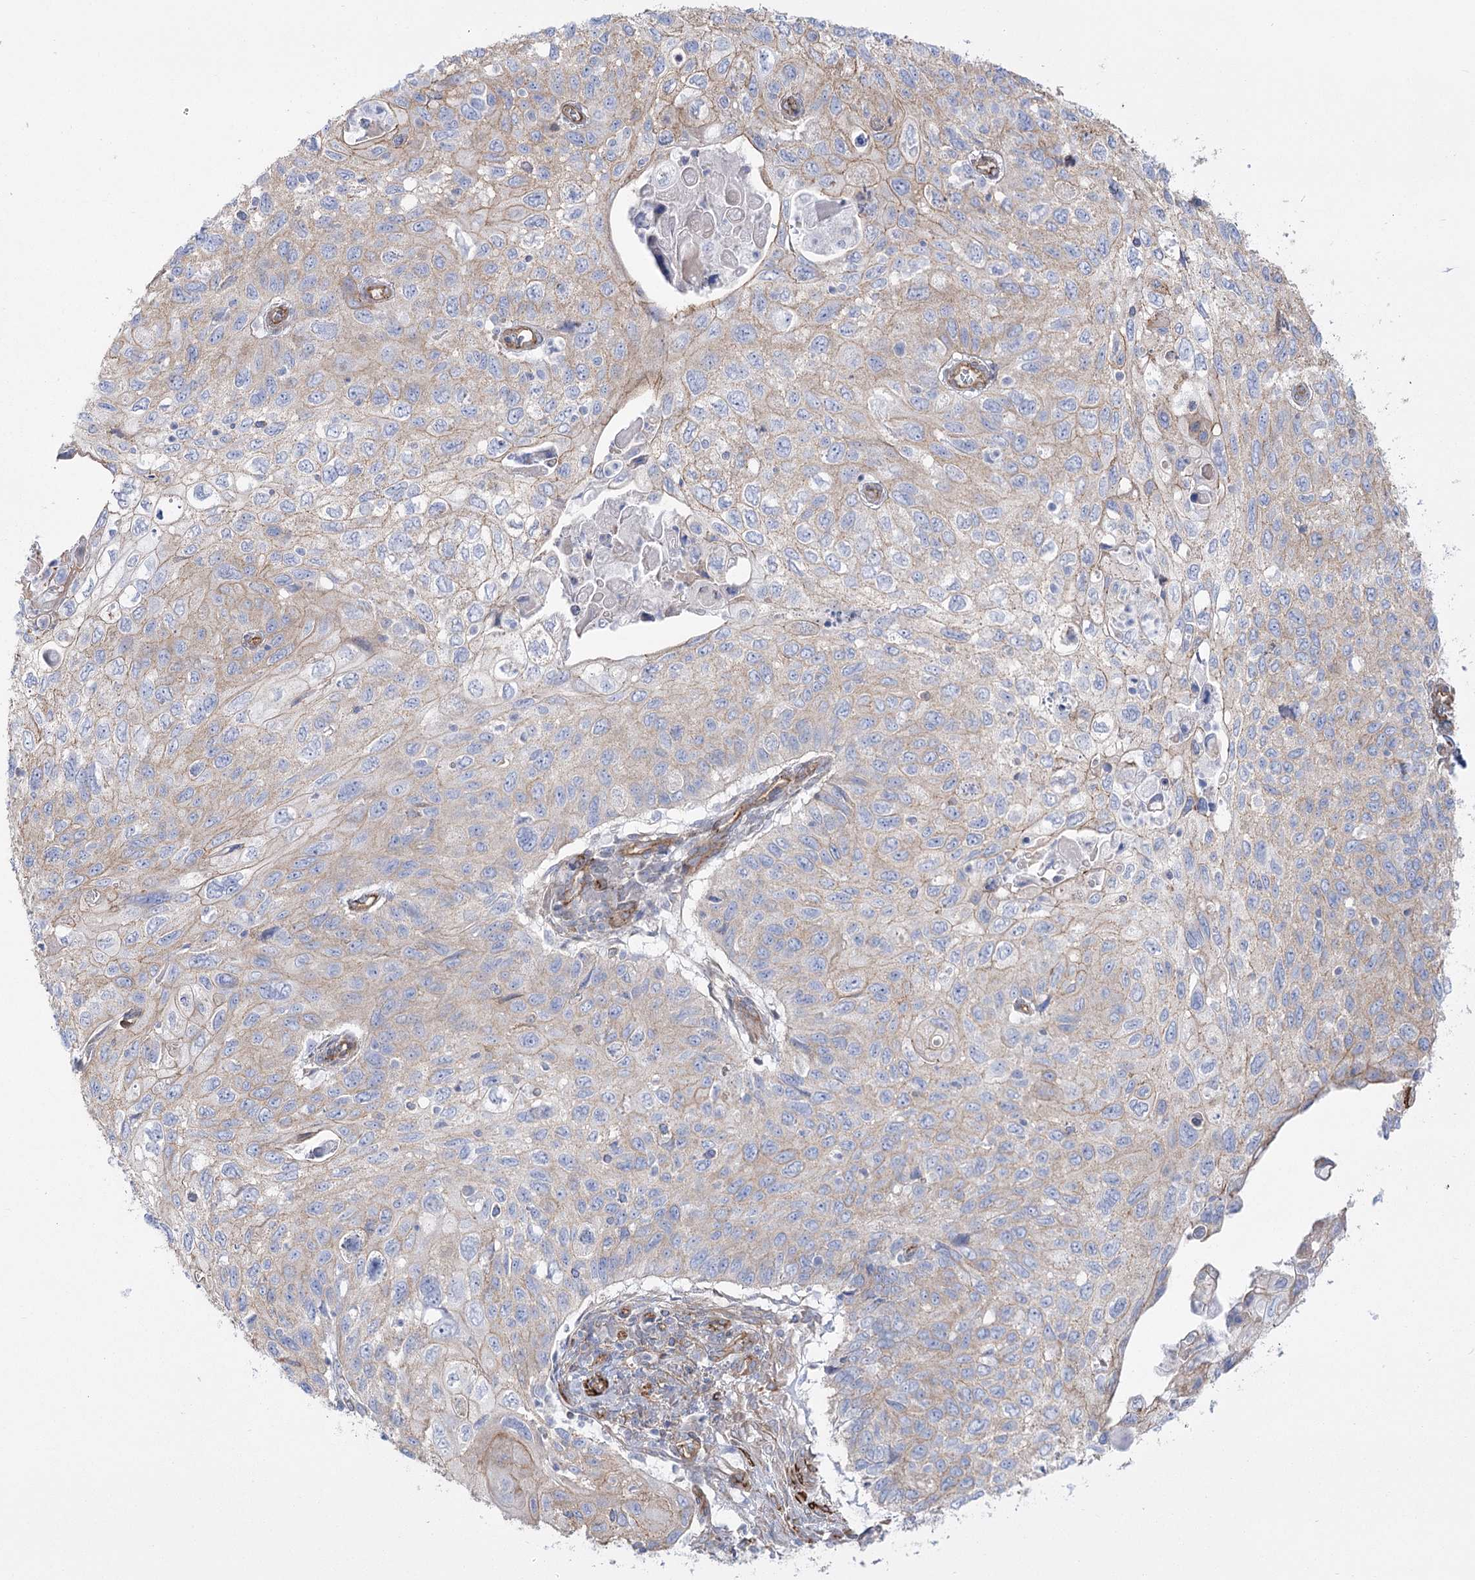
{"staining": {"intensity": "weak", "quantity": "<25%", "location": "cytoplasmic/membranous"}, "tissue": "cervical cancer", "cell_type": "Tumor cells", "image_type": "cancer", "snomed": [{"axis": "morphology", "description": "Squamous cell carcinoma, NOS"}, {"axis": "topography", "description": "Cervix"}], "caption": "IHC micrograph of neoplastic tissue: cervical squamous cell carcinoma stained with DAB reveals no significant protein staining in tumor cells.", "gene": "PLEKHA5", "patient": {"sex": "female", "age": 70}}